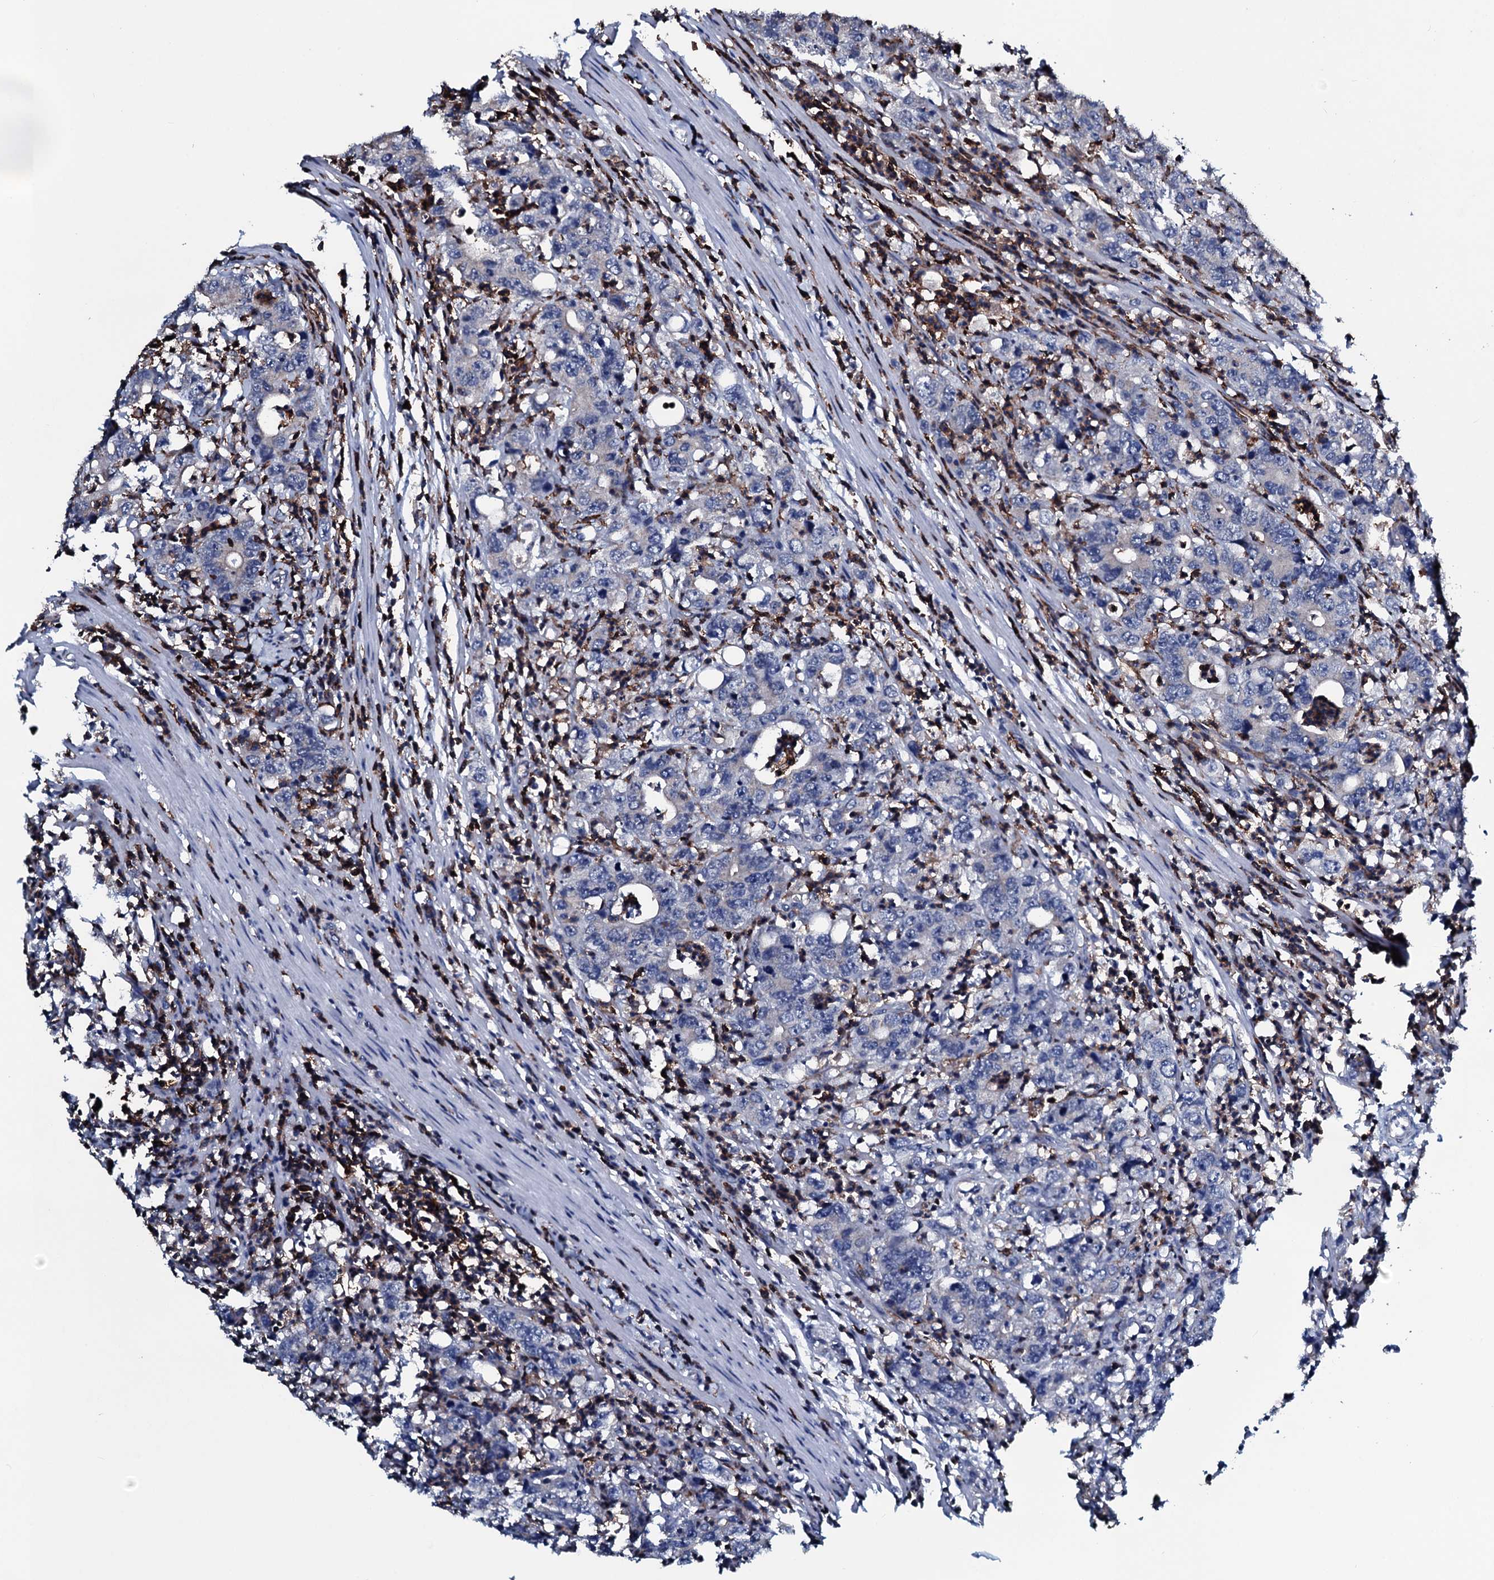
{"staining": {"intensity": "negative", "quantity": "none", "location": "none"}, "tissue": "colorectal cancer", "cell_type": "Tumor cells", "image_type": "cancer", "snomed": [{"axis": "morphology", "description": "Adenocarcinoma, NOS"}, {"axis": "topography", "description": "Colon"}], "caption": "Tumor cells show no significant protein expression in colorectal cancer. (DAB immunohistochemistry (IHC), high magnification).", "gene": "OGFOD2", "patient": {"sex": "female", "age": 75}}